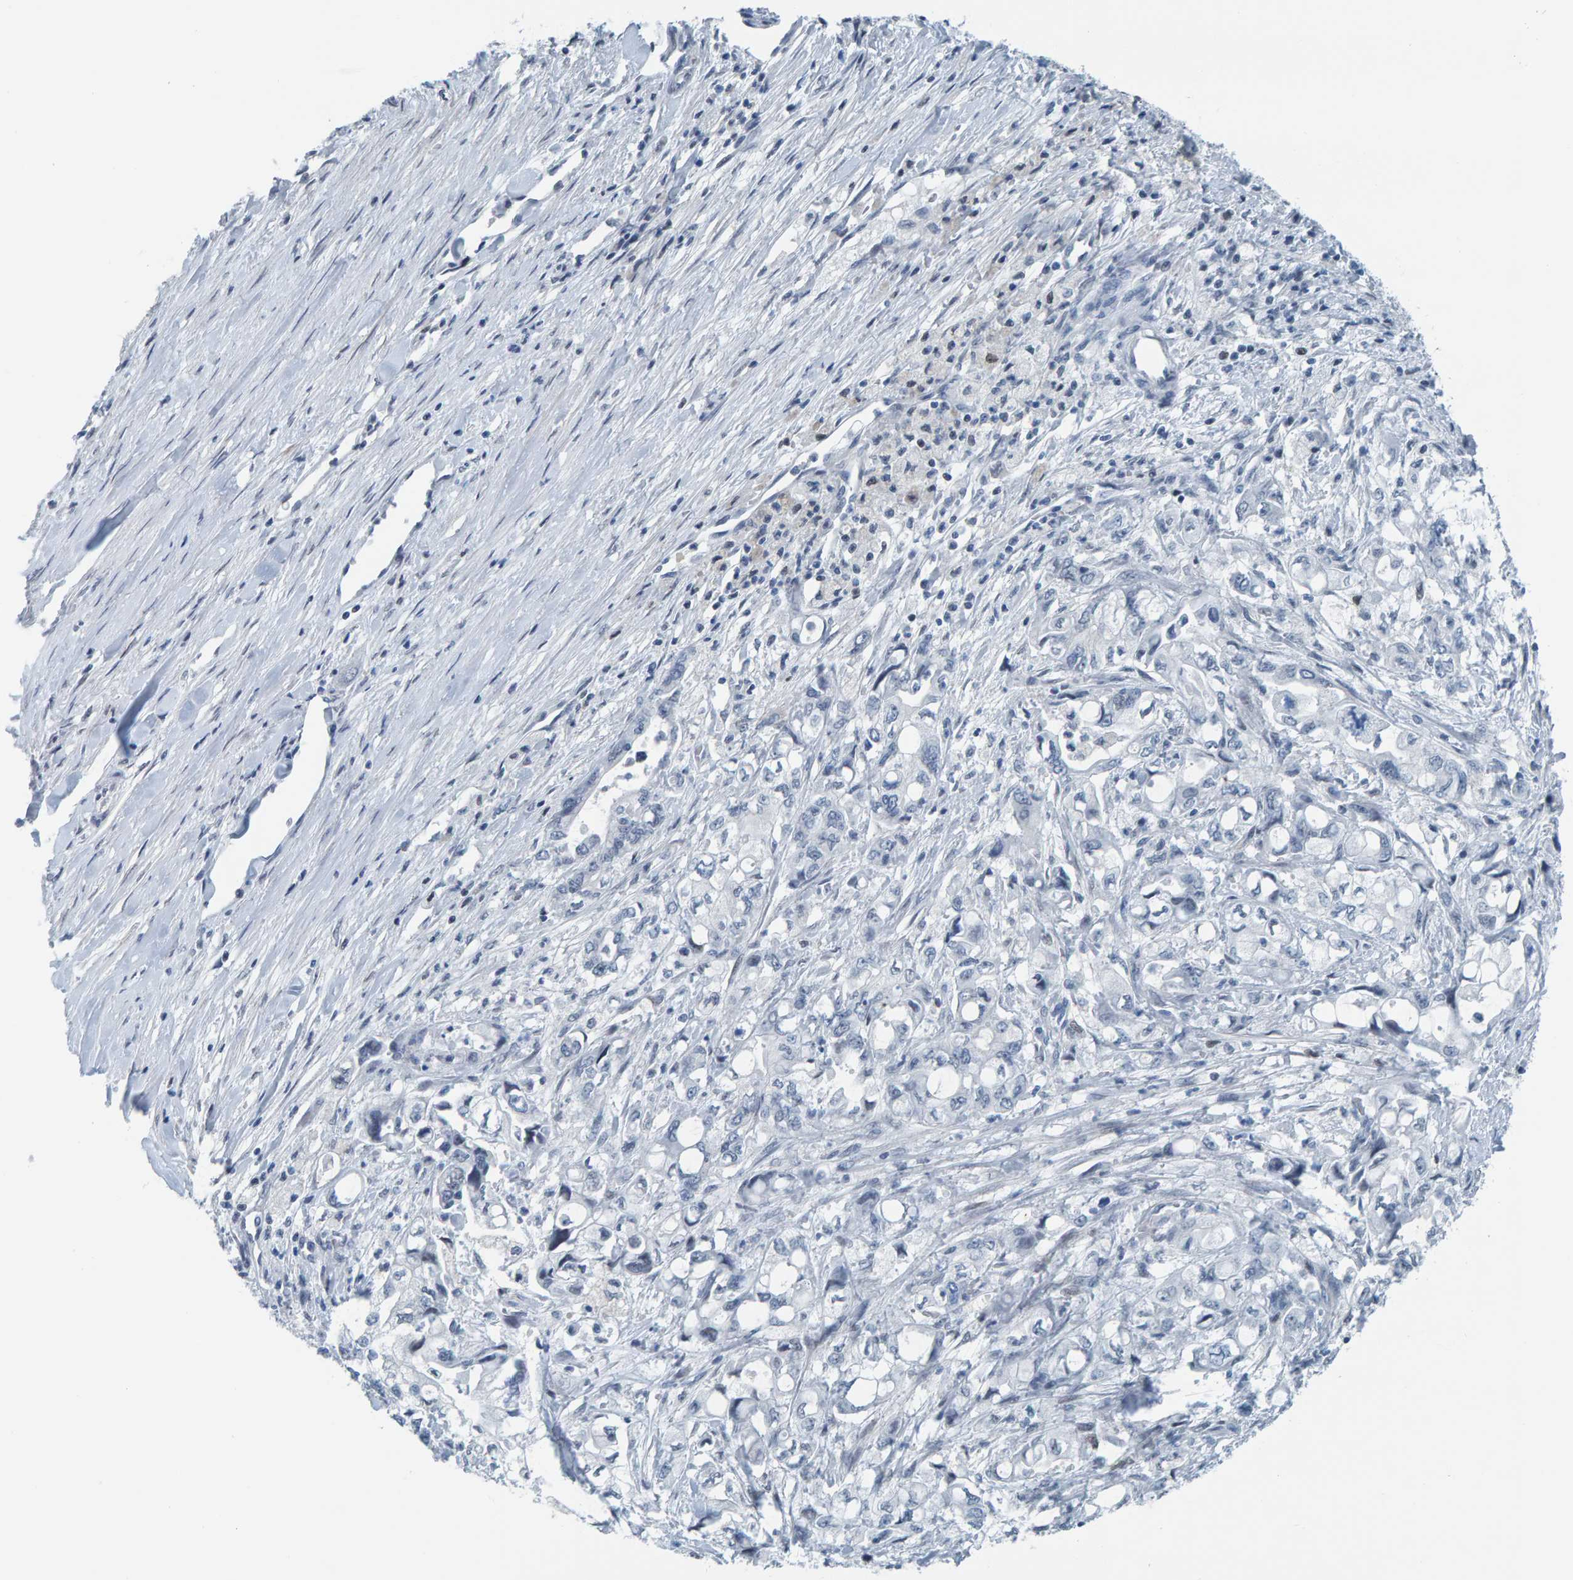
{"staining": {"intensity": "negative", "quantity": "none", "location": "none"}, "tissue": "pancreatic cancer", "cell_type": "Tumor cells", "image_type": "cancer", "snomed": [{"axis": "morphology", "description": "Adenocarcinoma, NOS"}, {"axis": "topography", "description": "Pancreas"}], "caption": "High magnification brightfield microscopy of pancreatic cancer stained with DAB (brown) and counterstained with hematoxylin (blue): tumor cells show no significant positivity.", "gene": "CNP", "patient": {"sex": "male", "age": 79}}